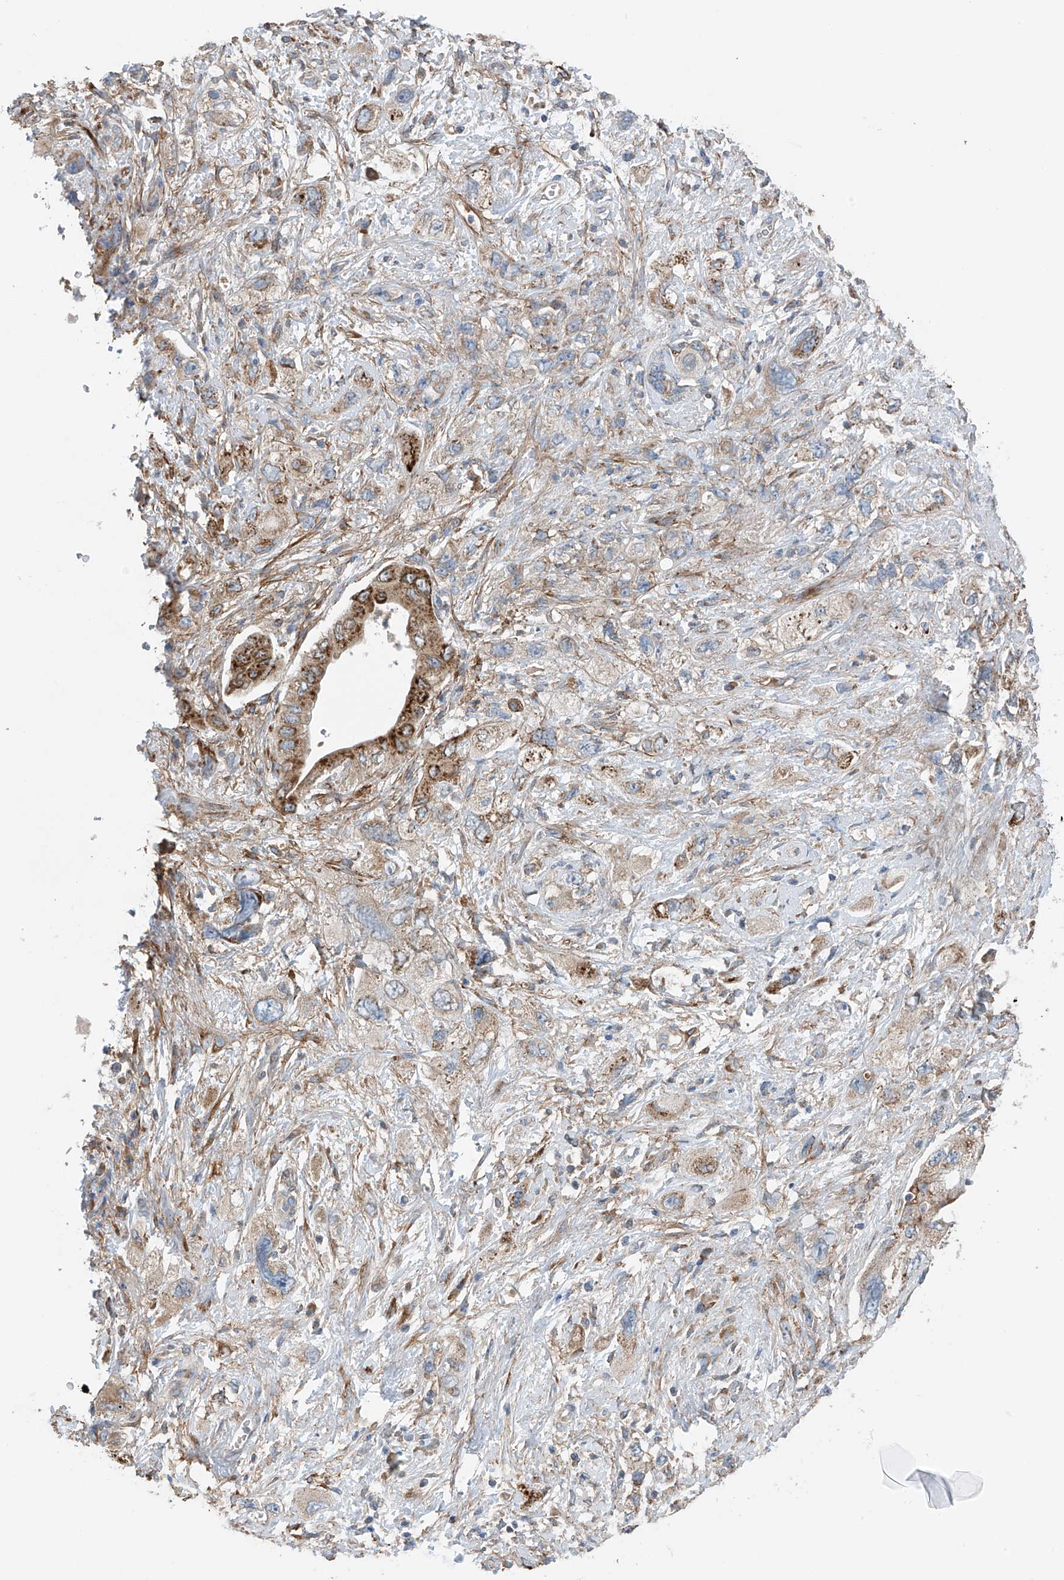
{"staining": {"intensity": "weak", "quantity": "<25%", "location": "cytoplasmic/membranous"}, "tissue": "pancreatic cancer", "cell_type": "Tumor cells", "image_type": "cancer", "snomed": [{"axis": "morphology", "description": "Adenocarcinoma, NOS"}, {"axis": "topography", "description": "Pancreas"}], "caption": "The IHC histopathology image has no significant staining in tumor cells of adenocarcinoma (pancreatic) tissue.", "gene": "GALNTL6", "patient": {"sex": "female", "age": 73}}